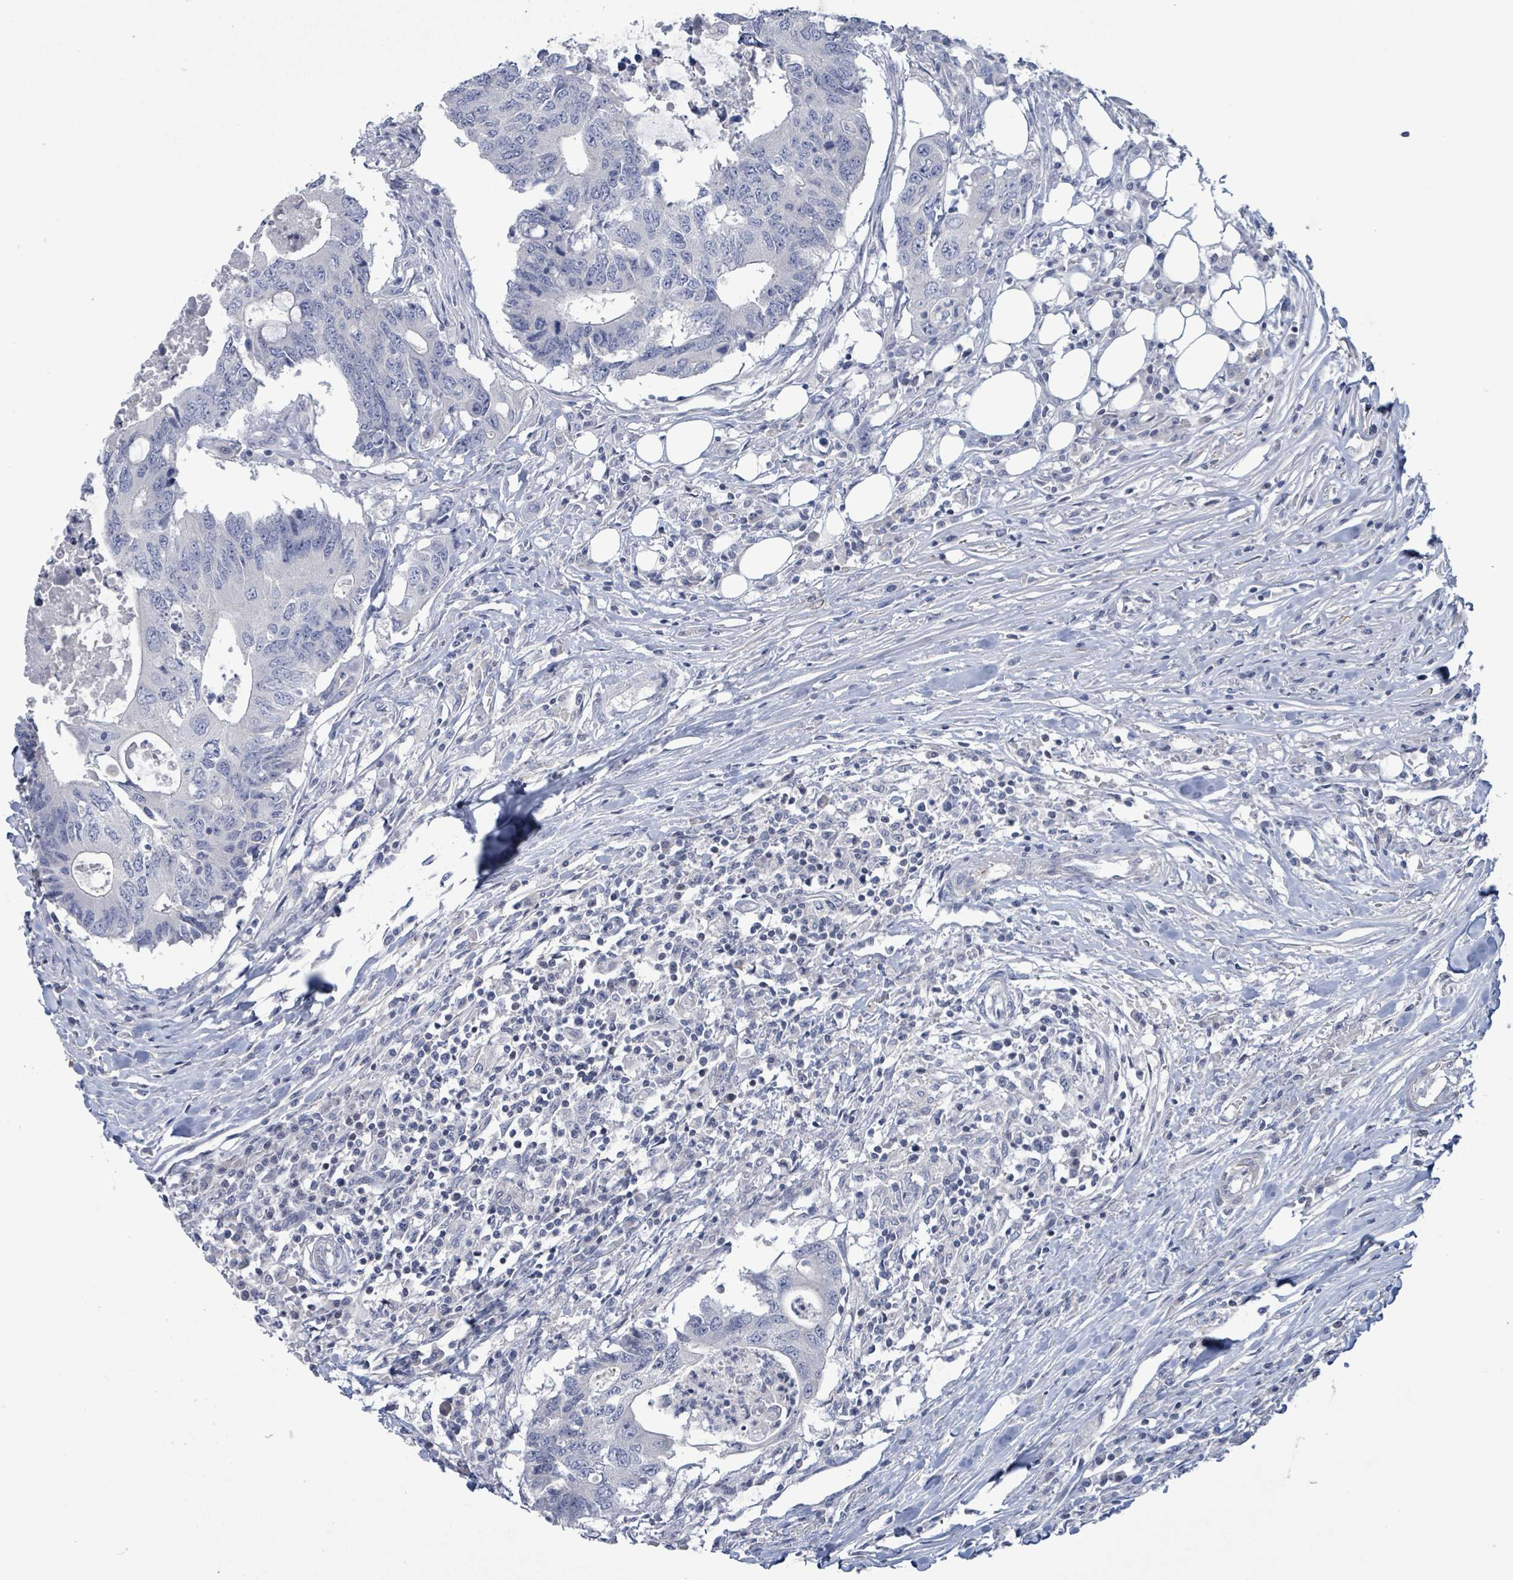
{"staining": {"intensity": "negative", "quantity": "none", "location": "none"}, "tissue": "colorectal cancer", "cell_type": "Tumor cells", "image_type": "cancer", "snomed": [{"axis": "morphology", "description": "Adenocarcinoma, NOS"}, {"axis": "topography", "description": "Colon"}], "caption": "The micrograph shows no significant staining in tumor cells of adenocarcinoma (colorectal).", "gene": "NTN3", "patient": {"sex": "male", "age": 71}}